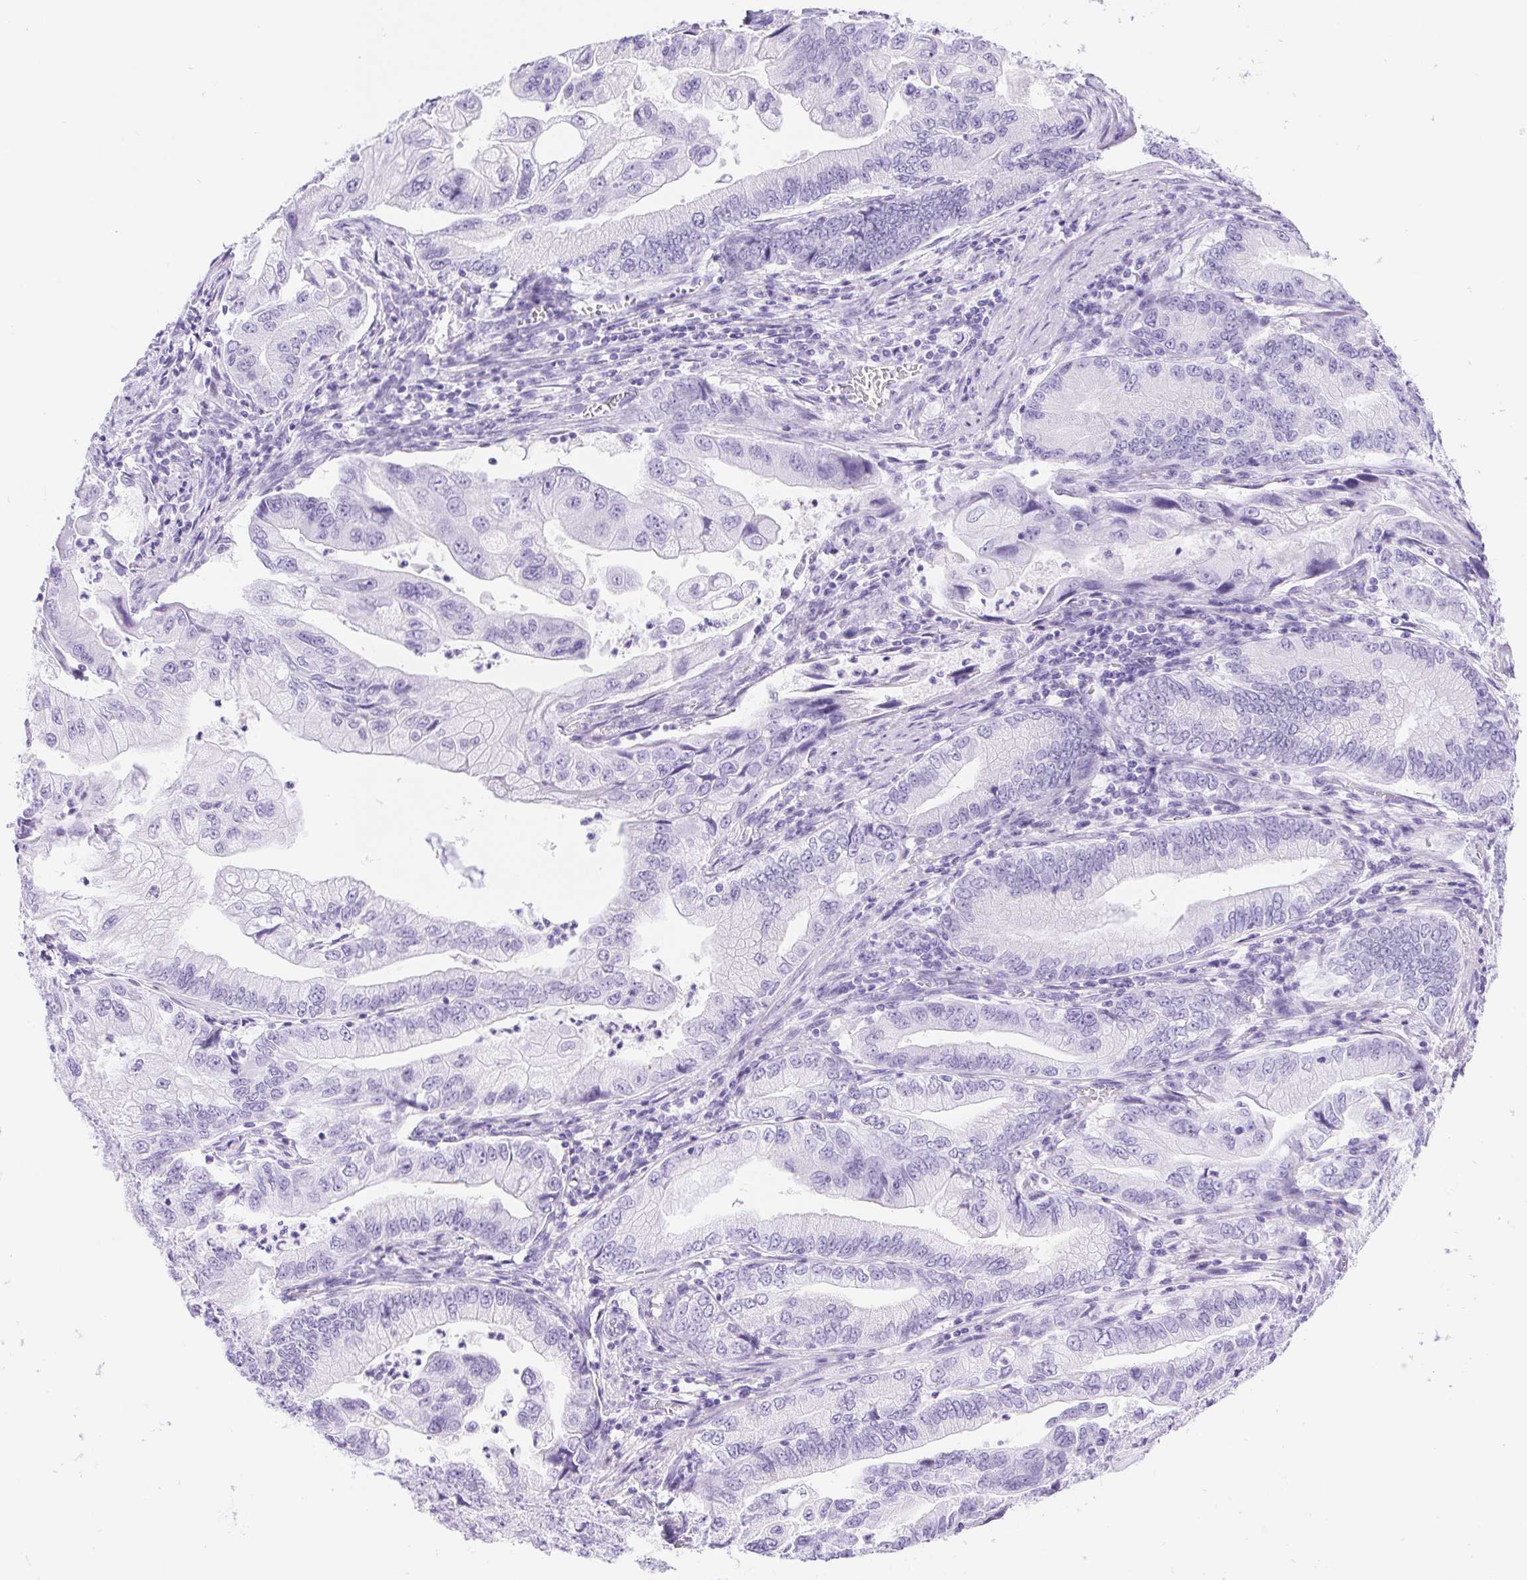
{"staining": {"intensity": "negative", "quantity": "none", "location": "none"}, "tissue": "stomach cancer", "cell_type": "Tumor cells", "image_type": "cancer", "snomed": [{"axis": "morphology", "description": "Adenocarcinoma, NOS"}, {"axis": "topography", "description": "Pancreas"}, {"axis": "topography", "description": "Stomach, upper"}], "caption": "Protein analysis of stomach cancer displays no significant staining in tumor cells.", "gene": "ERP27", "patient": {"sex": "male", "age": 77}}